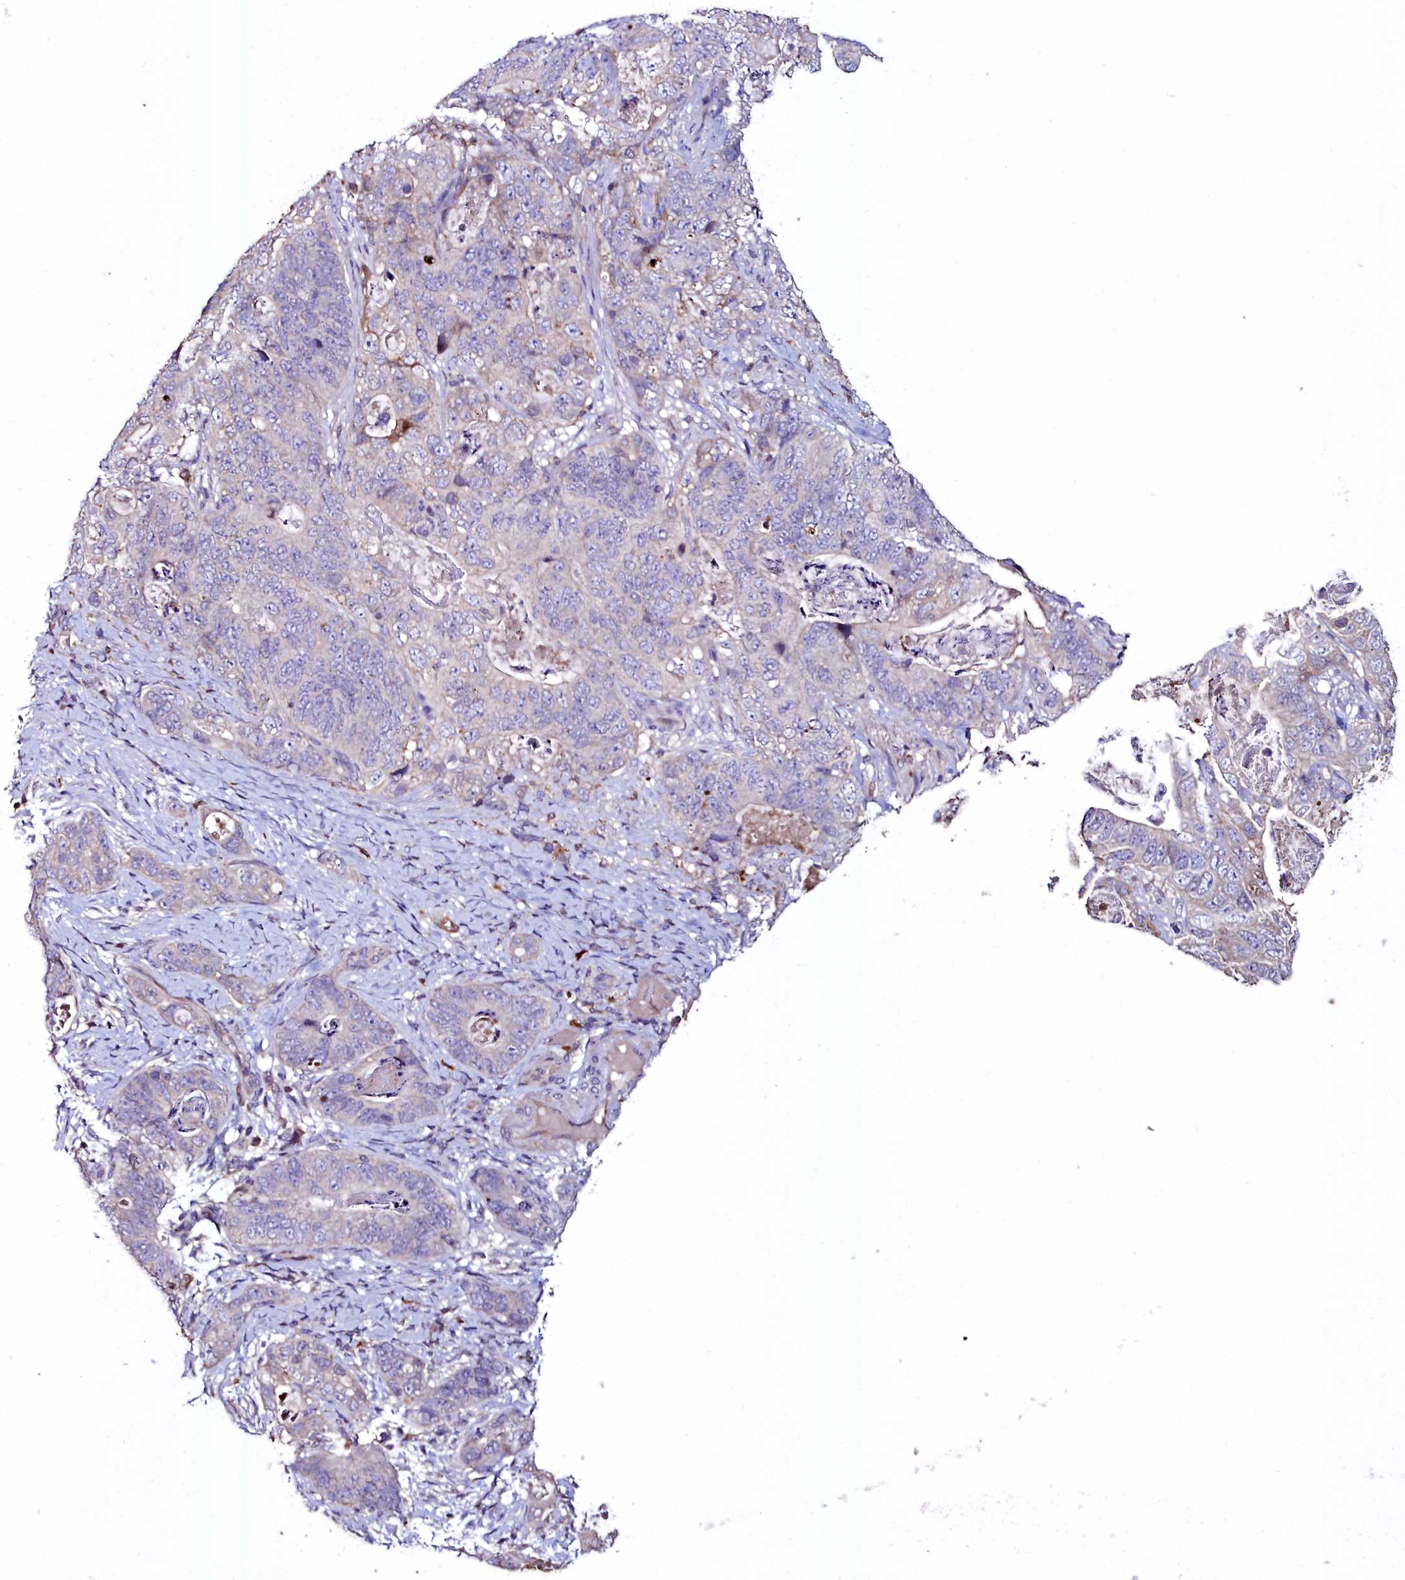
{"staining": {"intensity": "negative", "quantity": "none", "location": "none"}, "tissue": "stomach cancer", "cell_type": "Tumor cells", "image_type": "cancer", "snomed": [{"axis": "morphology", "description": "Normal tissue, NOS"}, {"axis": "morphology", "description": "Adenocarcinoma, NOS"}, {"axis": "topography", "description": "Stomach"}], "caption": "Immunohistochemistry (IHC) photomicrograph of neoplastic tissue: human stomach cancer (adenocarcinoma) stained with DAB (3,3'-diaminobenzidine) reveals no significant protein staining in tumor cells.", "gene": "AMBRA1", "patient": {"sex": "female", "age": 89}}